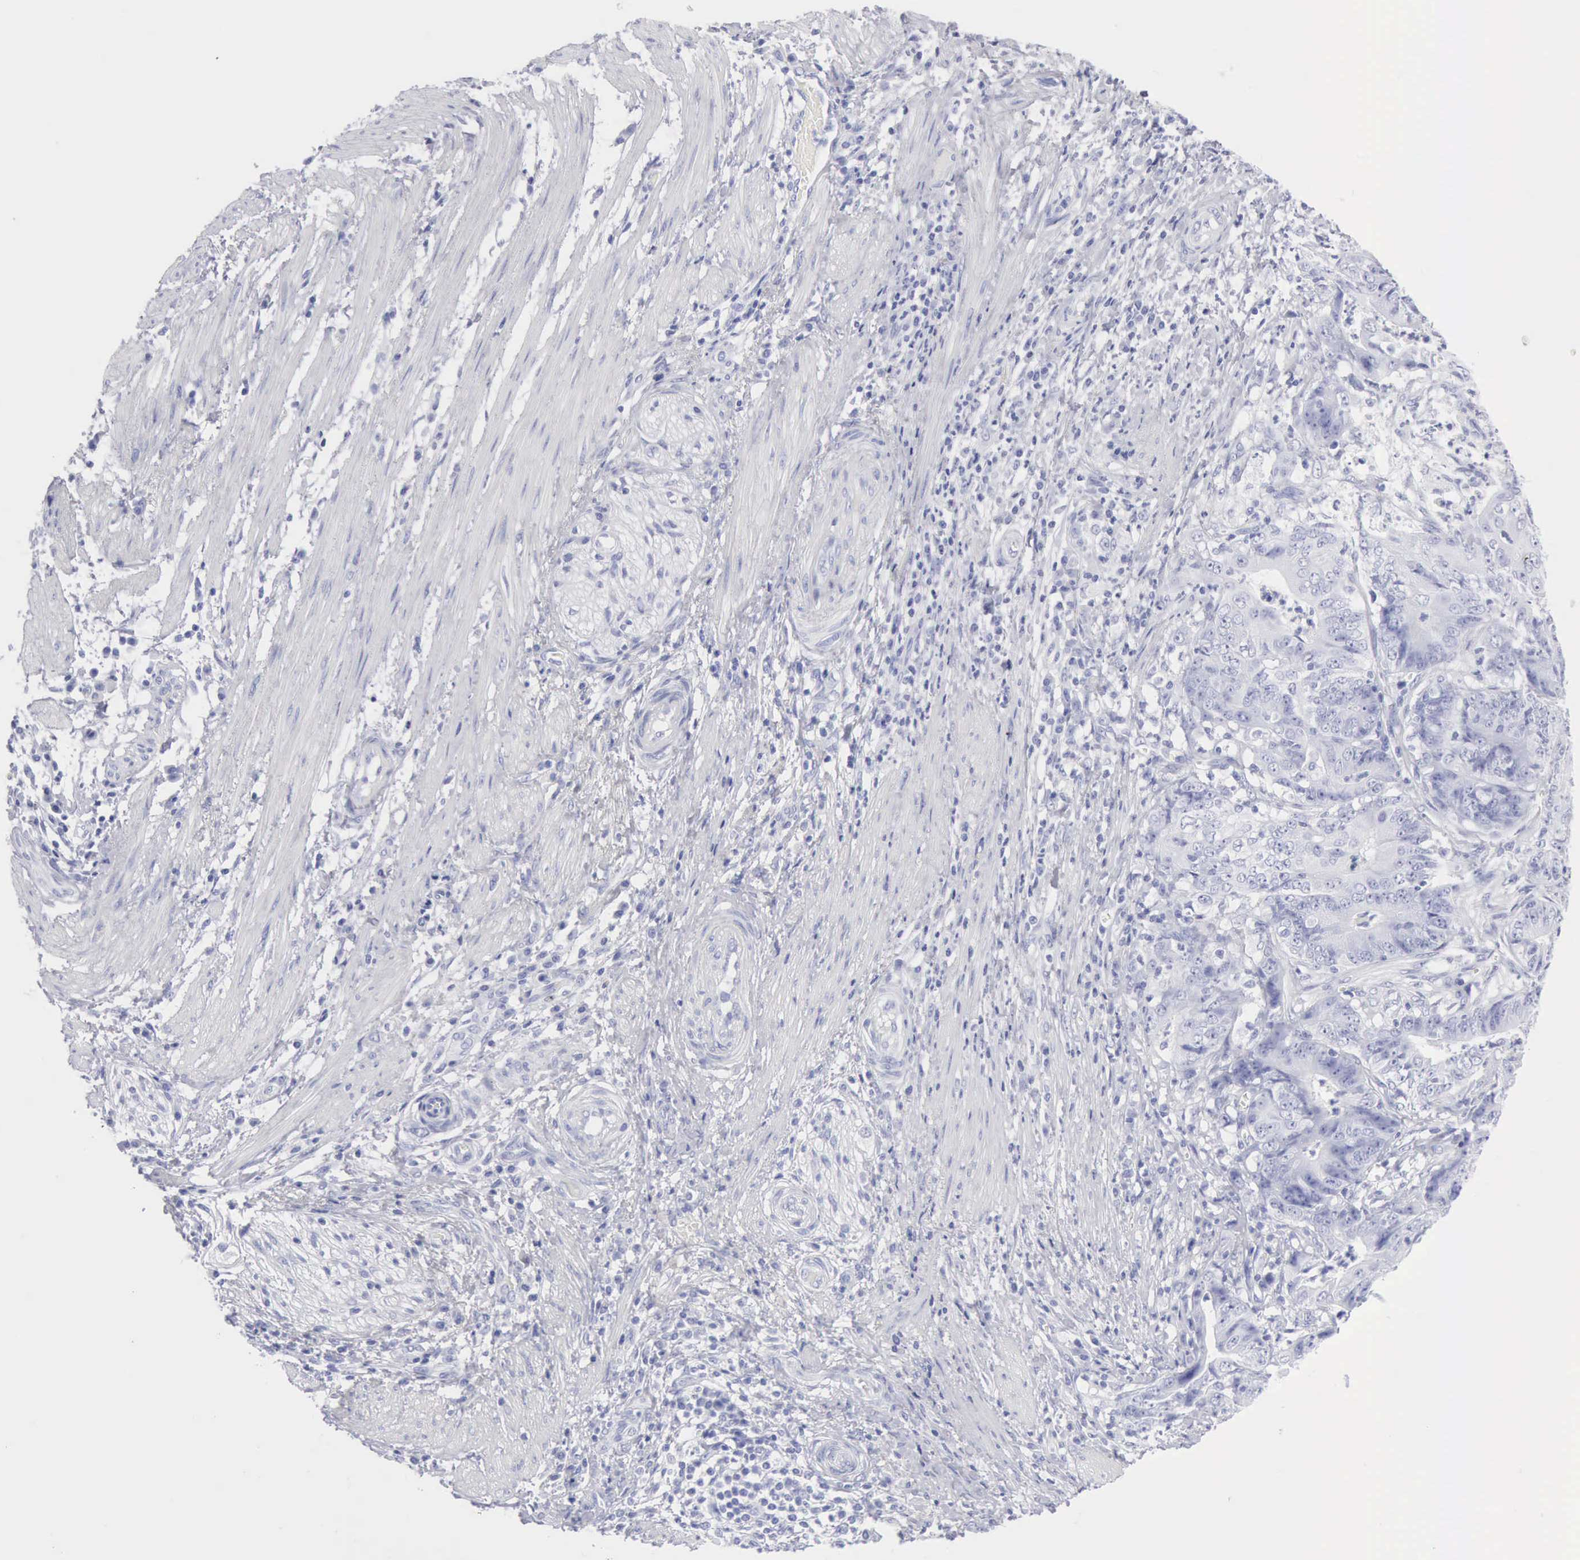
{"staining": {"intensity": "negative", "quantity": "none", "location": "none"}, "tissue": "stomach cancer", "cell_type": "Tumor cells", "image_type": "cancer", "snomed": [{"axis": "morphology", "description": "Adenocarcinoma, NOS"}, {"axis": "topography", "description": "Stomach, lower"}], "caption": "An IHC image of stomach cancer is shown. There is no staining in tumor cells of stomach cancer.", "gene": "KRT5", "patient": {"sex": "female", "age": 86}}